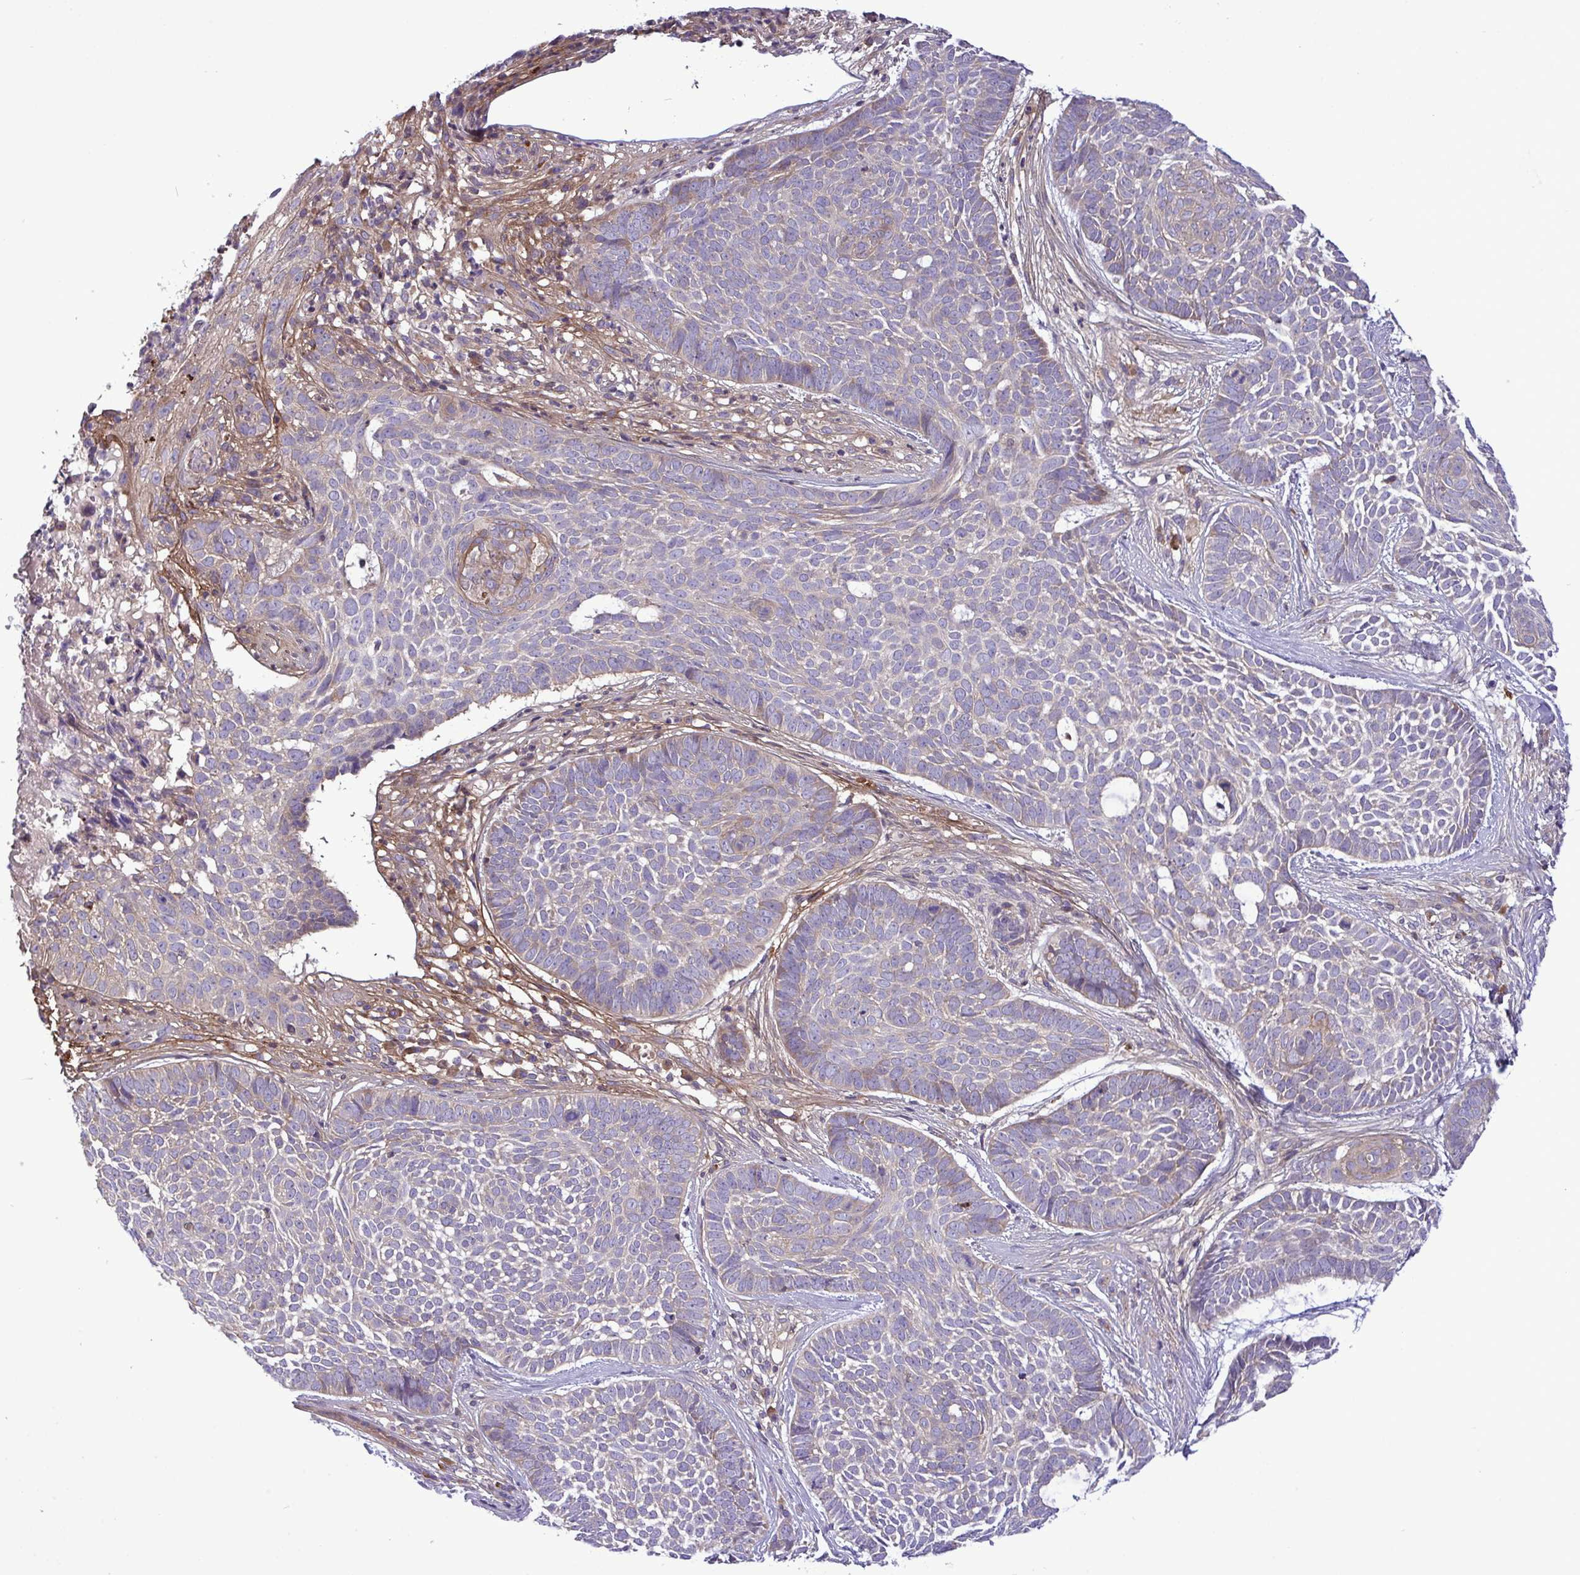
{"staining": {"intensity": "negative", "quantity": "none", "location": "none"}, "tissue": "skin cancer", "cell_type": "Tumor cells", "image_type": "cancer", "snomed": [{"axis": "morphology", "description": "Basal cell carcinoma"}, {"axis": "topography", "description": "Skin"}], "caption": "Protein analysis of skin cancer (basal cell carcinoma) reveals no significant expression in tumor cells.", "gene": "GRB14", "patient": {"sex": "female", "age": 89}}